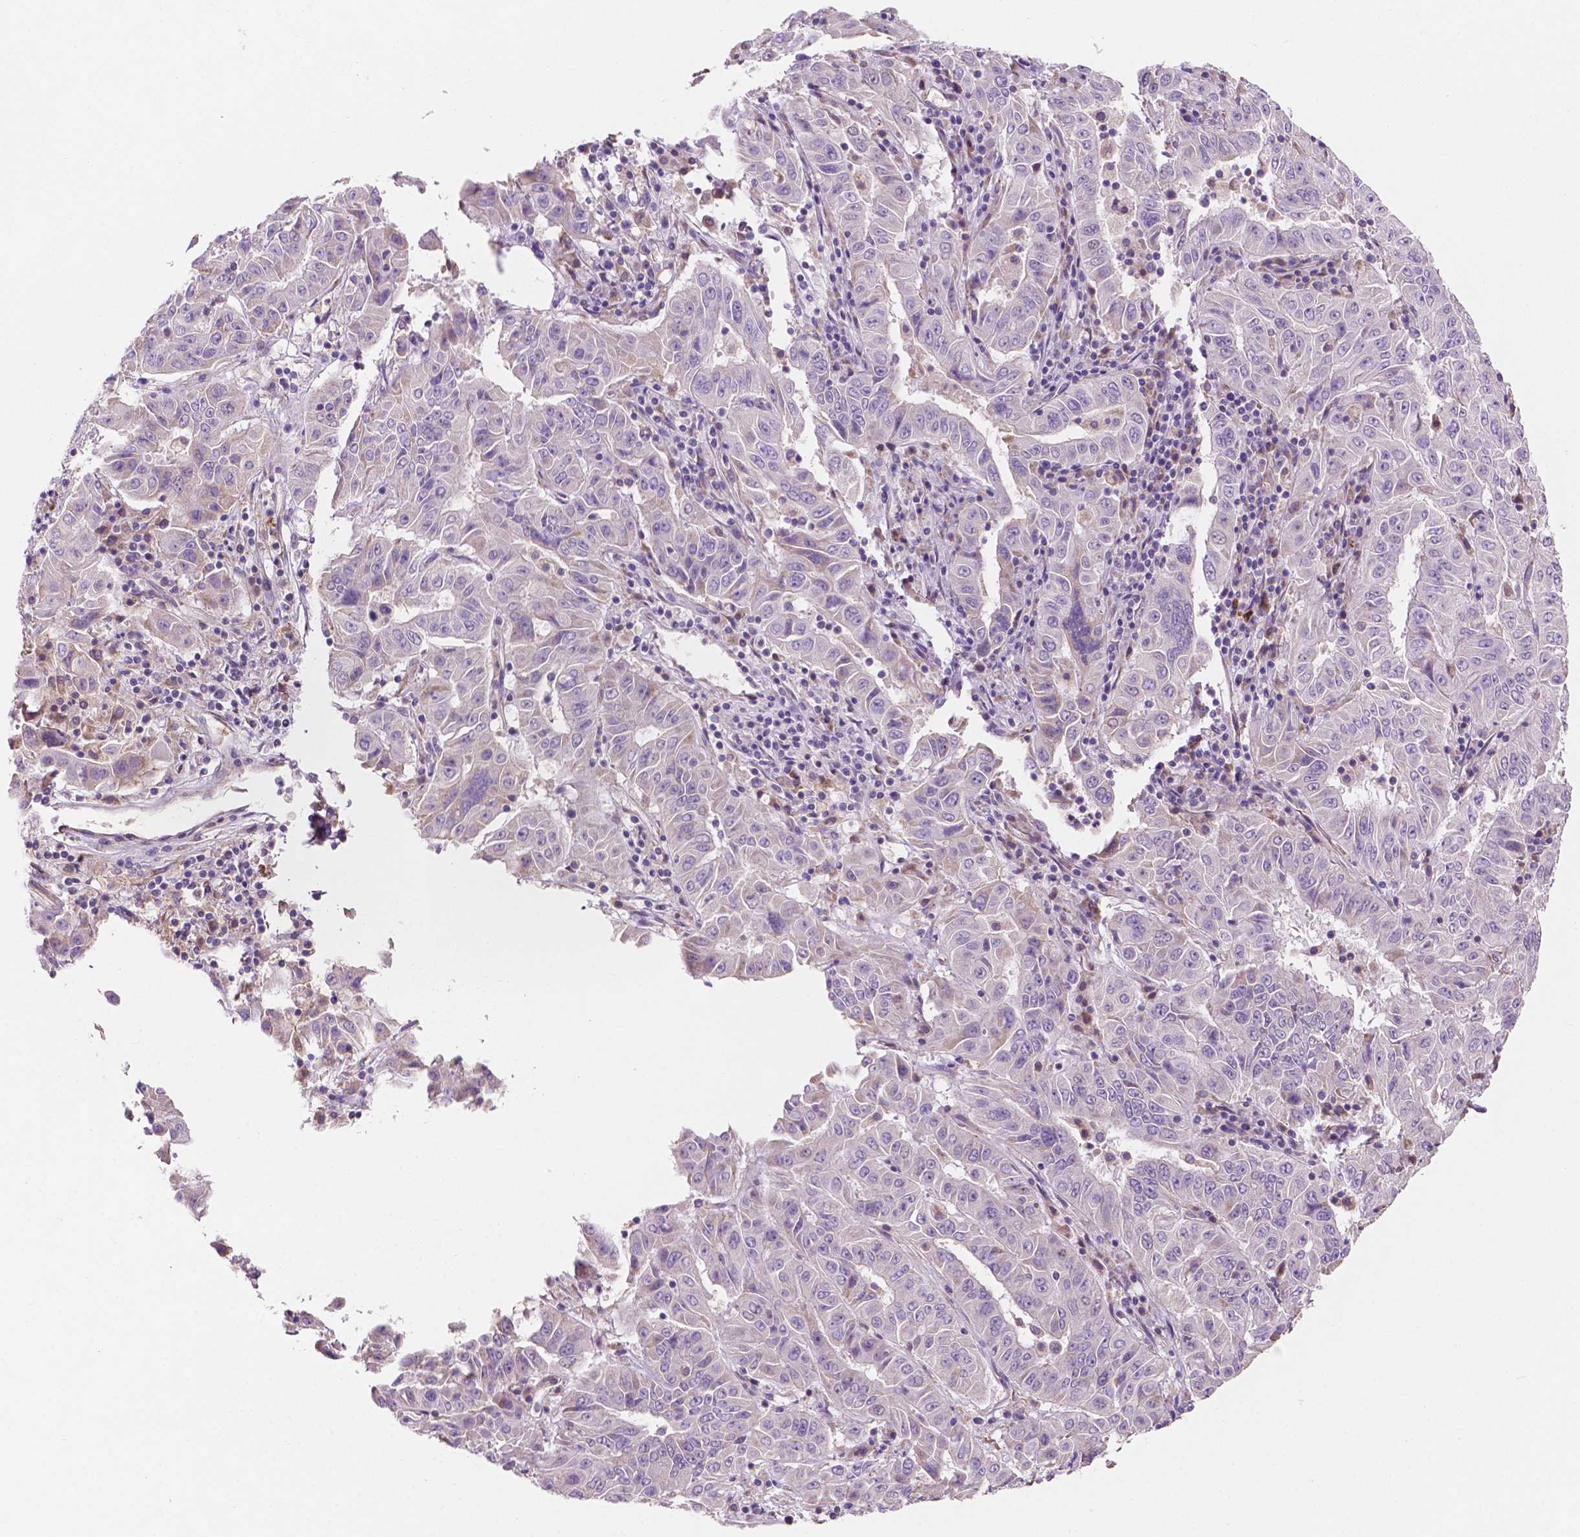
{"staining": {"intensity": "negative", "quantity": "none", "location": "none"}, "tissue": "pancreatic cancer", "cell_type": "Tumor cells", "image_type": "cancer", "snomed": [{"axis": "morphology", "description": "Adenocarcinoma, NOS"}, {"axis": "topography", "description": "Pancreas"}], "caption": "A high-resolution micrograph shows IHC staining of adenocarcinoma (pancreatic), which reveals no significant staining in tumor cells.", "gene": "LRP1B", "patient": {"sex": "male", "age": 63}}